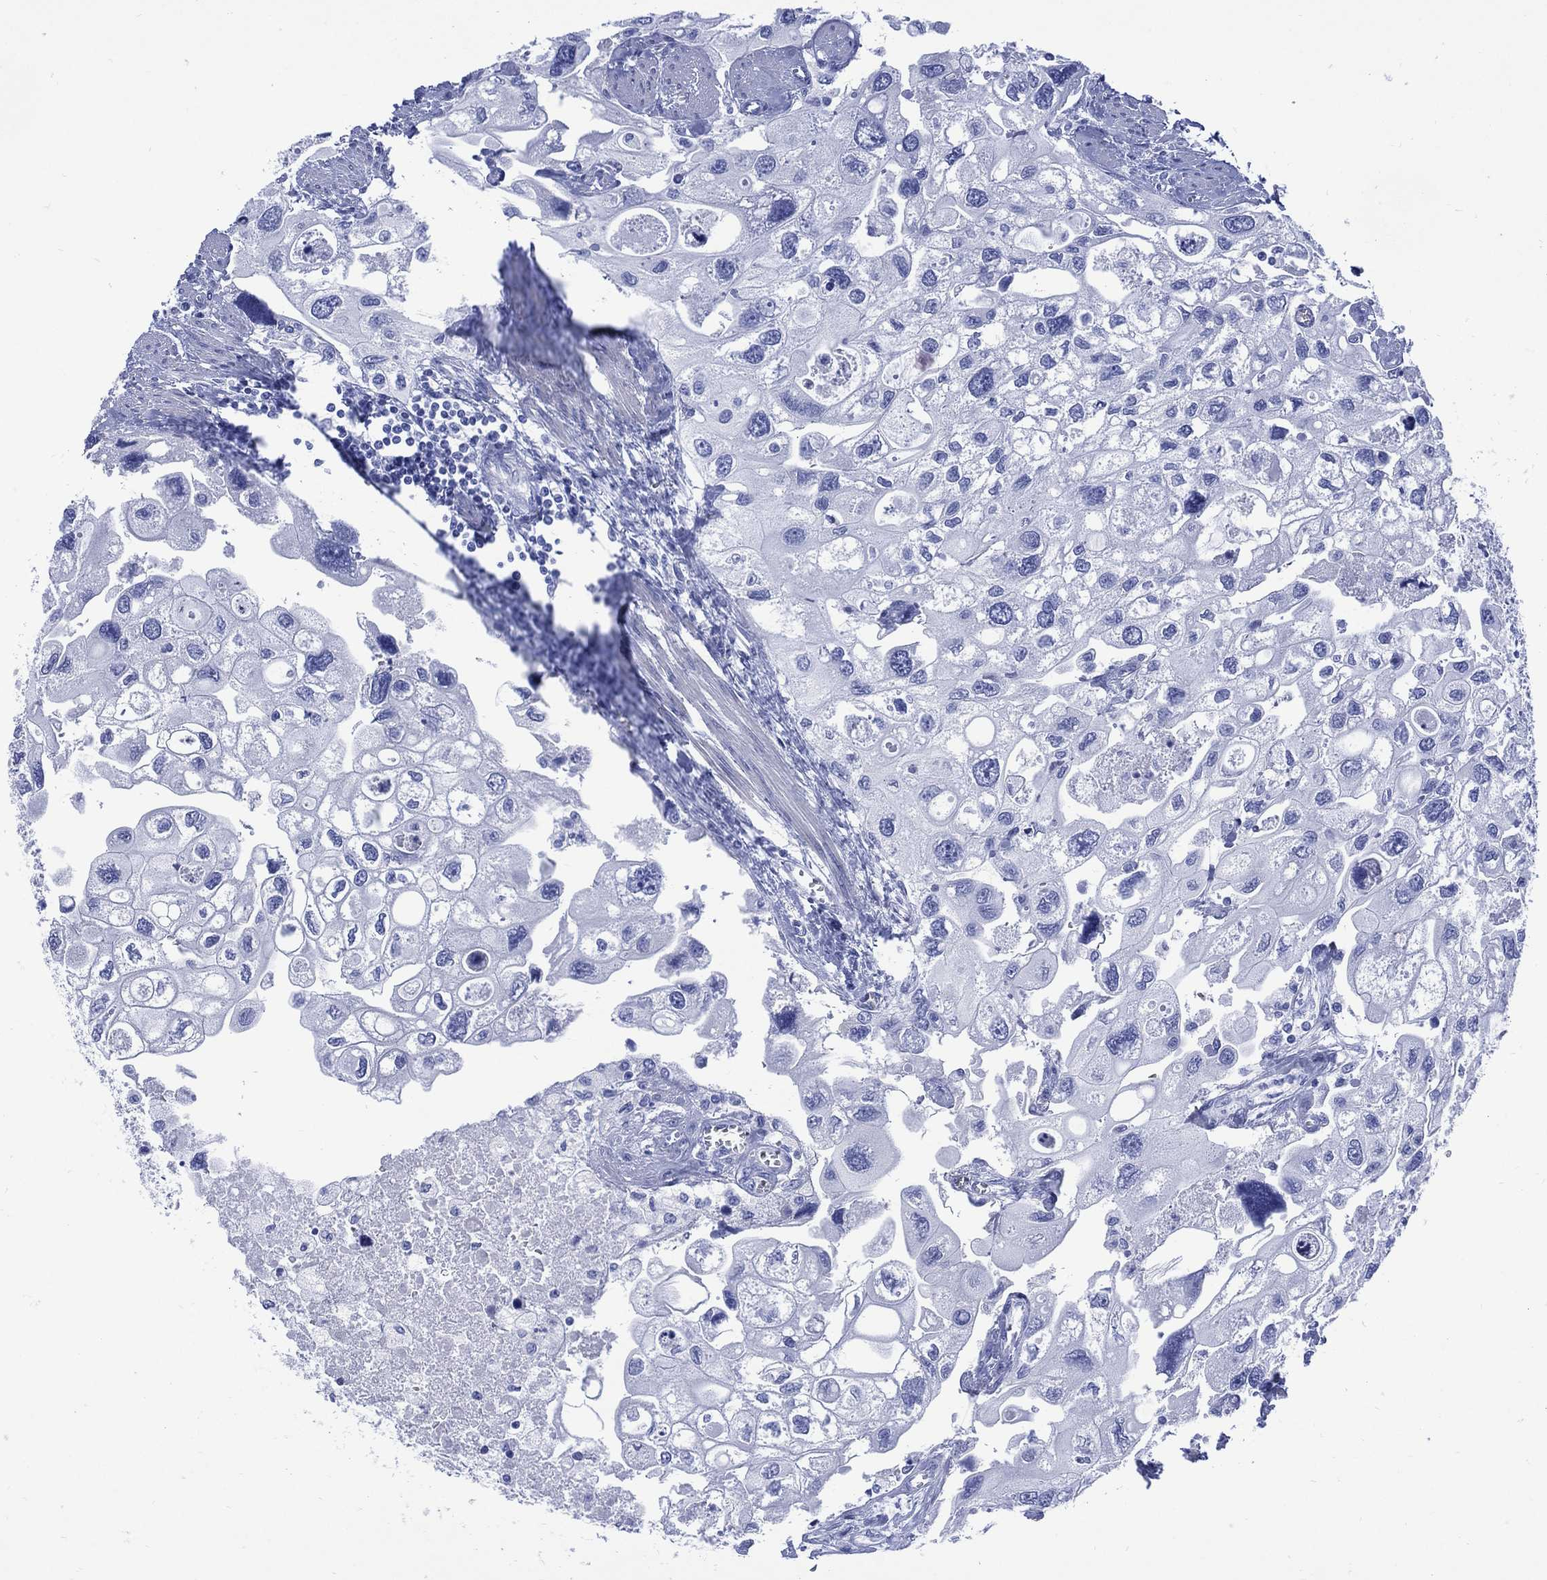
{"staining": {"intensity": "negative", "quantity": "none", "location": "none"}, "tissue": "urothelial cancer", "cell_type": "Tumor cells", "image_type": "cancer", "snomed": [{"axis": "morphology", "description": "Urothelial carcinoma, High grade"}, {"axis": "topography", "description": "Urinary bladder"}], "caption": "Immunohistochemical staining of human high-grade urothelial carcinoma exhibits no significant positivity in tumor cells.", "gene": "SHCBP1L", "patient": {"sex": "male", "age": 59}}